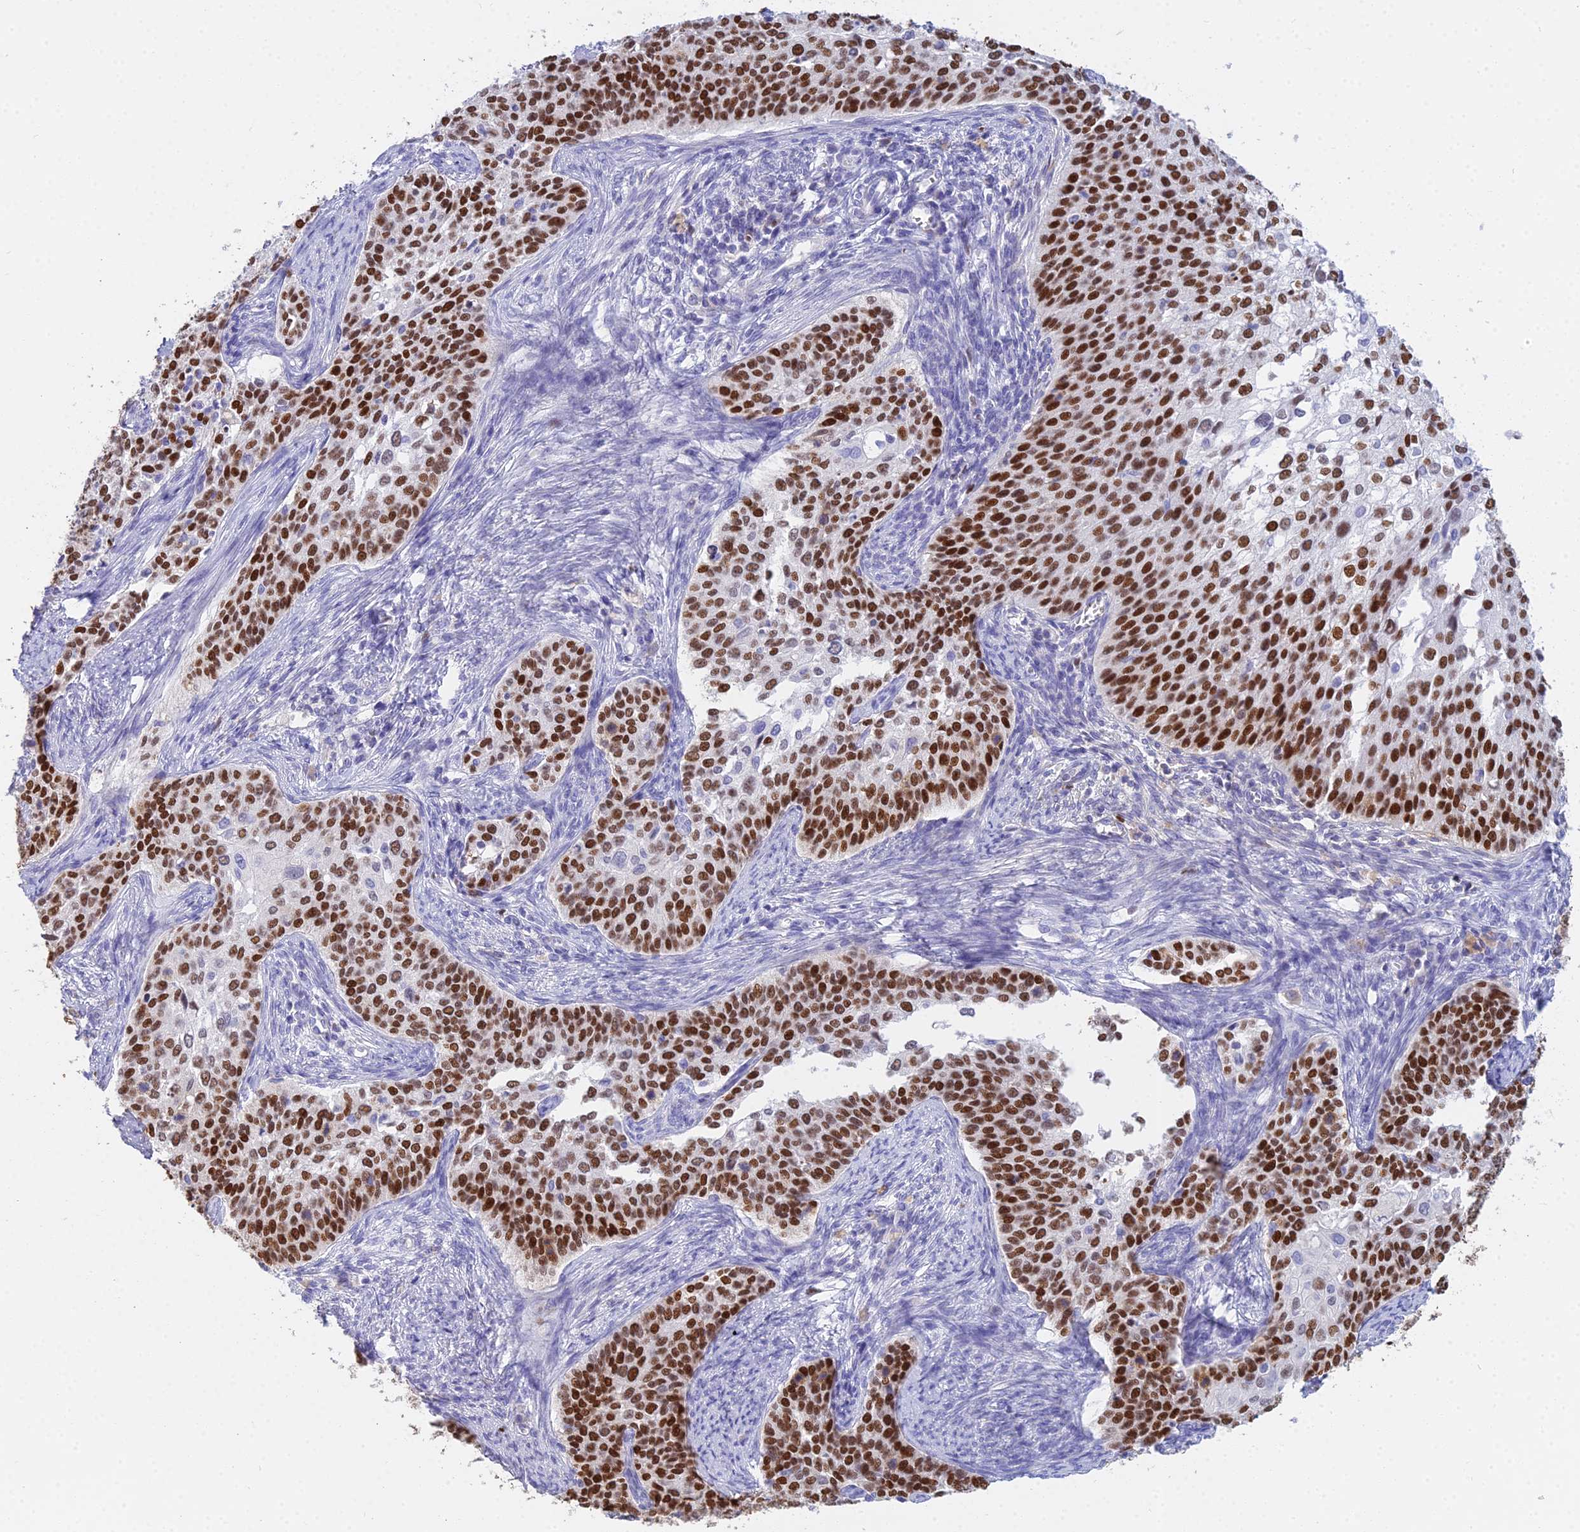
{"staining": {"intensity": "strong", "quantity": ">75%", "location": "nuclear"}, "tissue": "cervical cancer", "cell_type": "Tumor cells", "image_type": "cancer", "snomed": [{"axis": "morphology", "description": "Squamous cell carcinoma, NOS"}, {"axis": "topography", "description": "Cervix"}], "caption": "An image showing strong nuclear expression in about >75% of tumor cells in cervical cancer, as visualized by brown immunohistochemical staining.", "gene": "MCM2", "patient": {"sex": "female", "age": 44}}